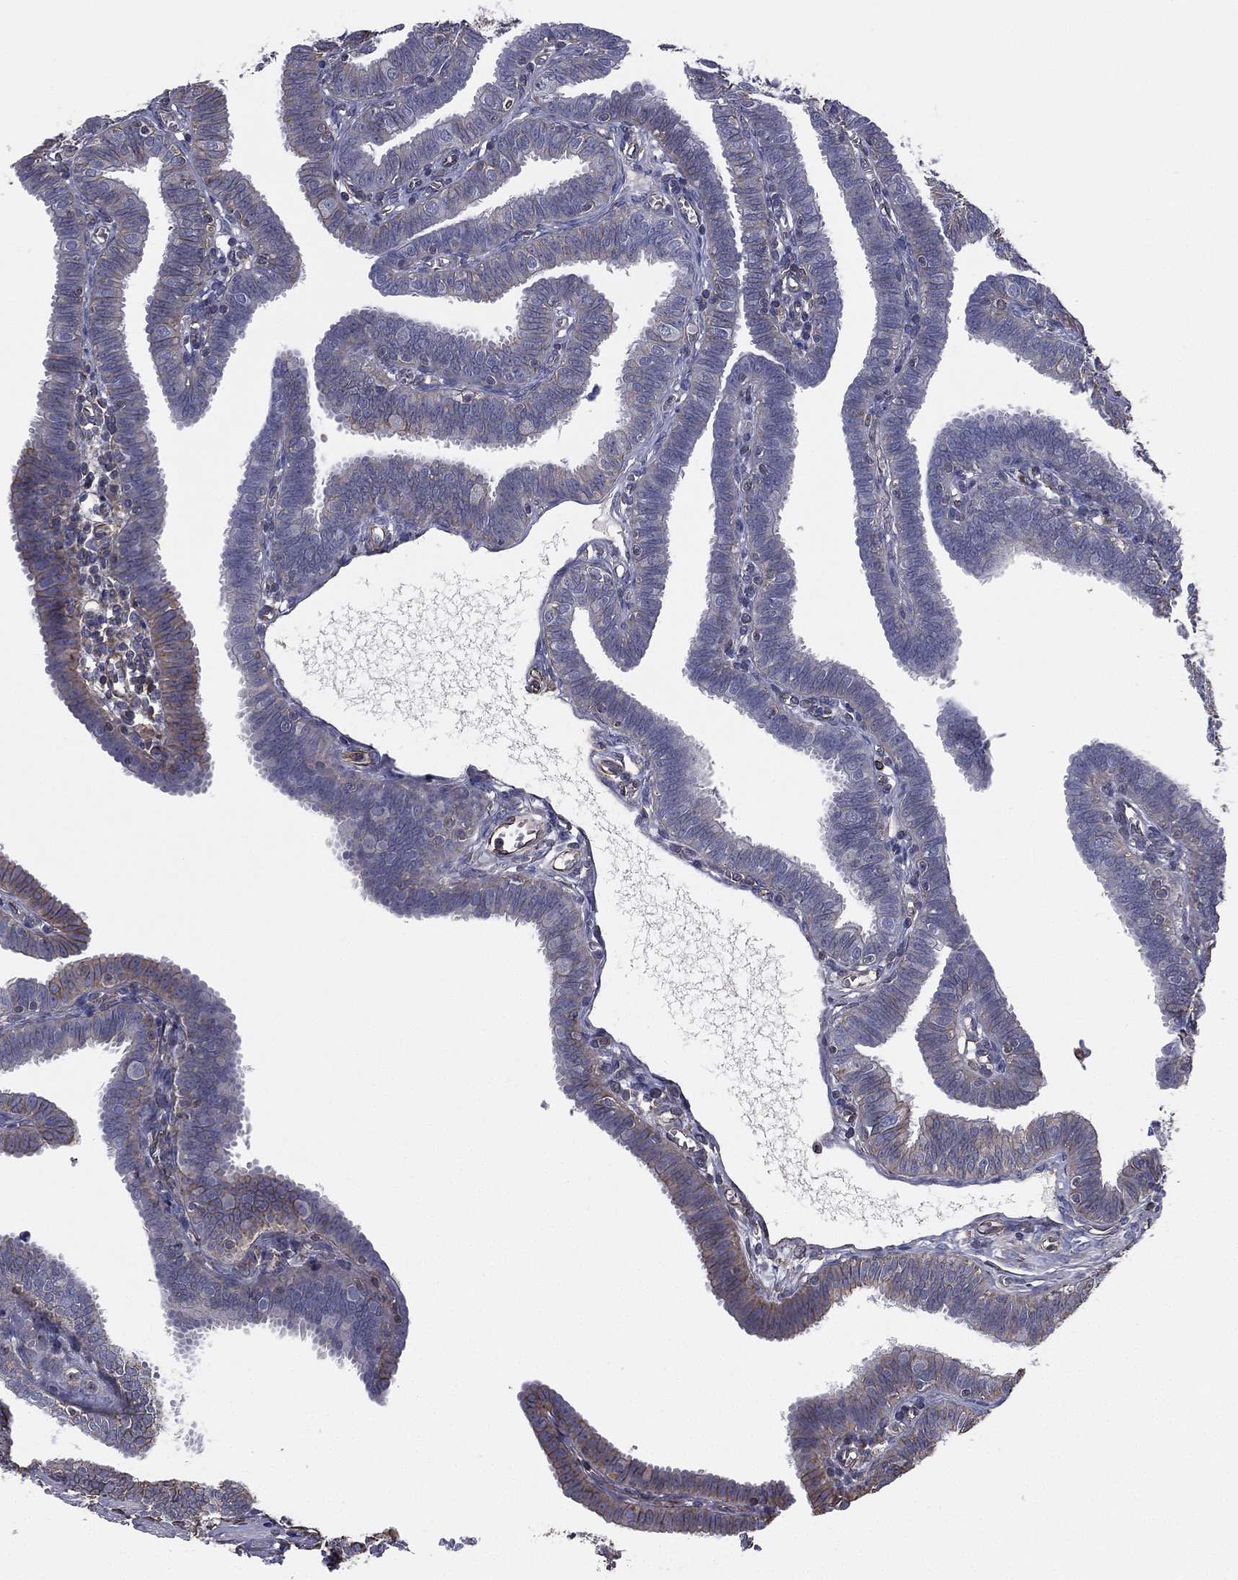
{"staining": {"intensity": "moderate", "quantity": "<25%", "location": "cytoplasmic/membranous"}, "tissue": "fallopian tube", "cell_type": "Glandular cells", "image_type": "normal", "snomed": [{"axis": "morphology", "description": "Normal tissue, NOS"}, {"axis": "topography", "description": "Fallopian tube"}], "caption": "An IHC histopathology image of normal tissue is shown. Protein staining in brown shows moderate cytoplasmic/membranous positivity in fallopian tube within glandular cells. Nuclei are stained in blue.", "gene": "SCUBE1", "patient": {"sex": "female", "age": 25}}